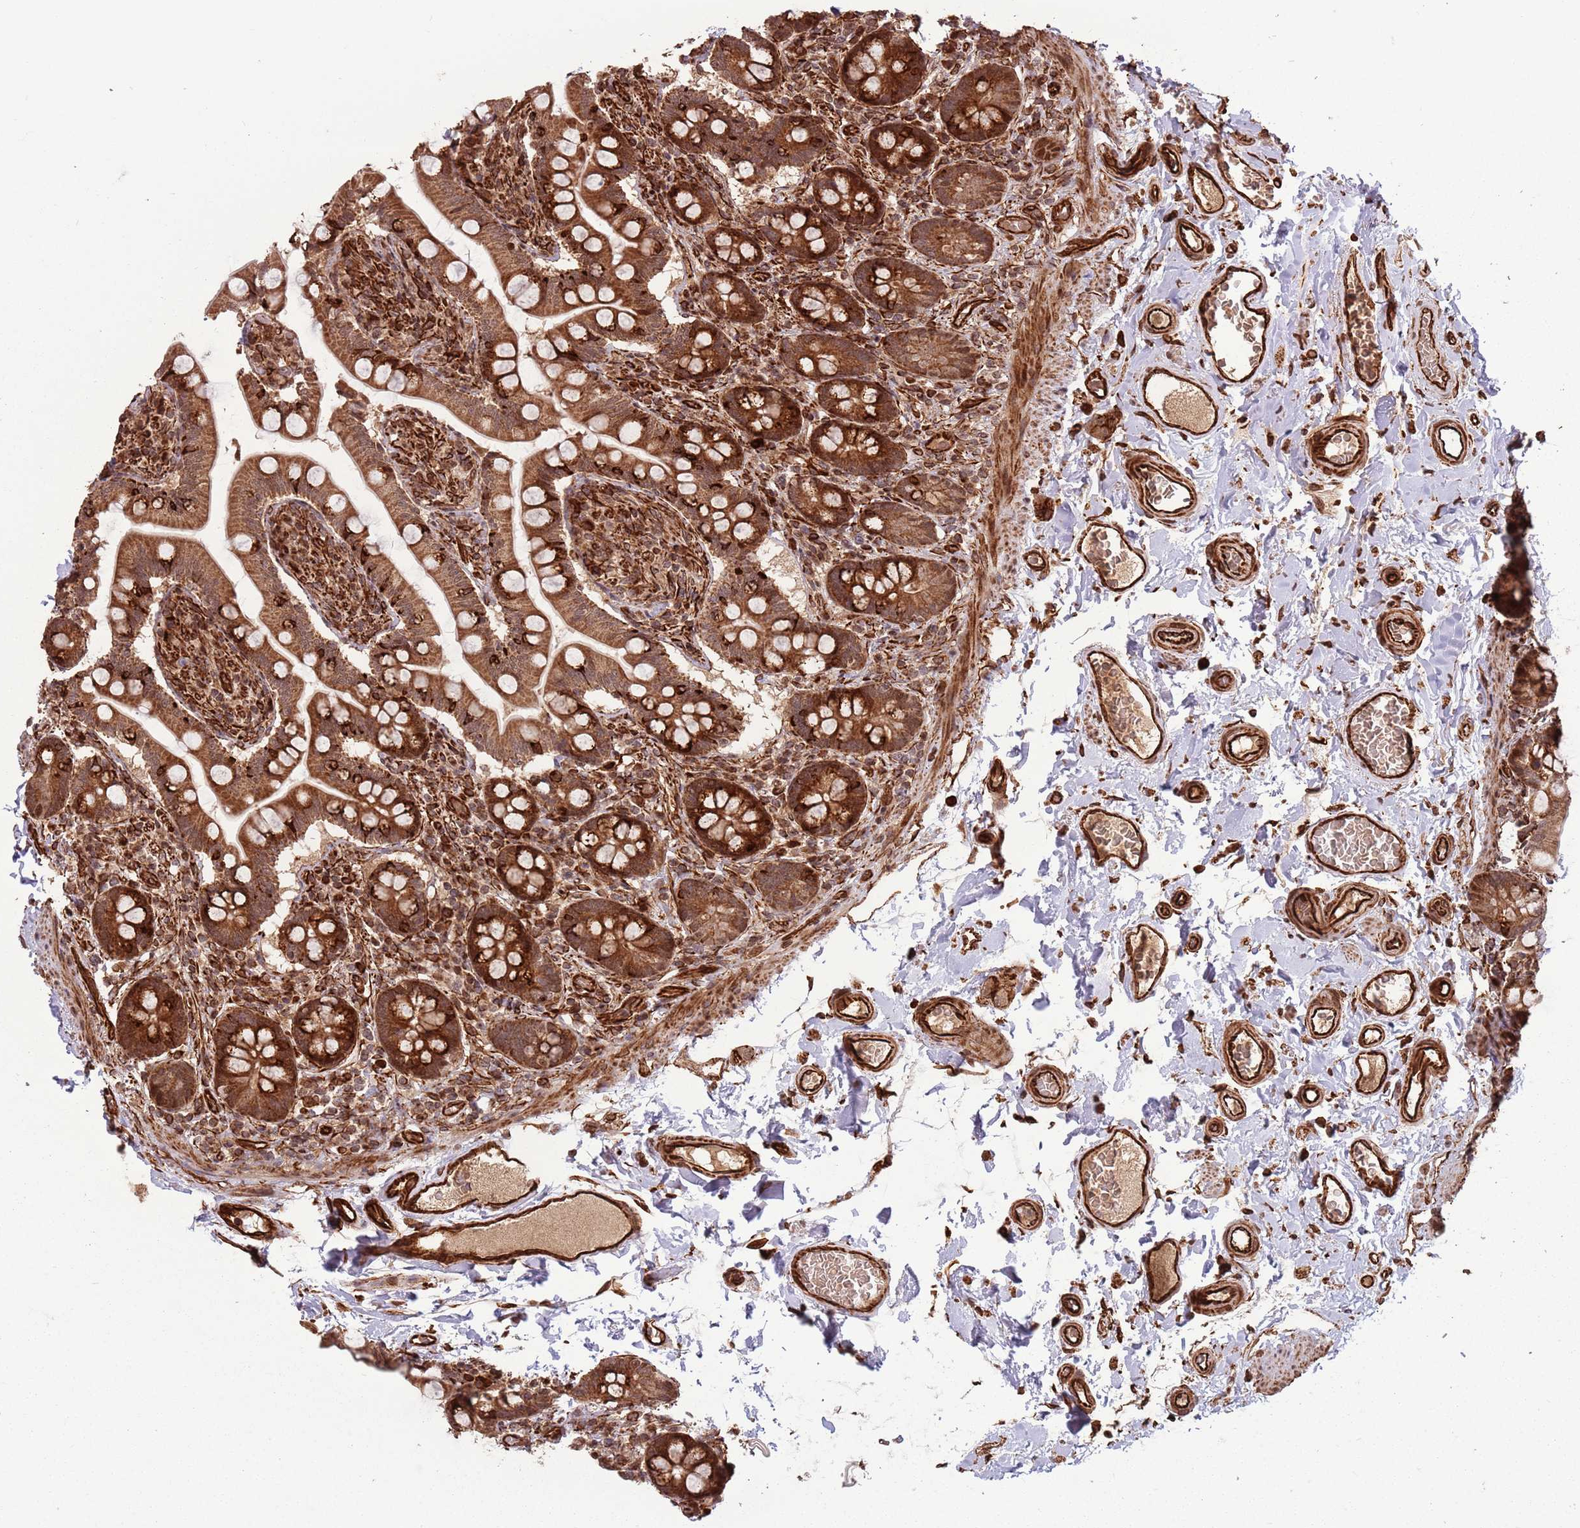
{"staining": {"intensity": "strong", "quantity": ">75%", "location": "cytoplasmic/membranous,nuclear"}, "tissue": "small intestine", "cell_type": "Glandular cells", "image_type": "normal", "snomed": [{"axis": "morphology", "description": "Normal tissue, NOS"}, {"axis": "topography", "description": "Small intestine"}], "caption": "Glandular cells reveal strong cytoplasmic/membranous,nuclear expression in approximately >75% of cells in unremarkable small intestine.", "gene": "ADAMTS3", "patient": {"sex": "female", "age": 64}}